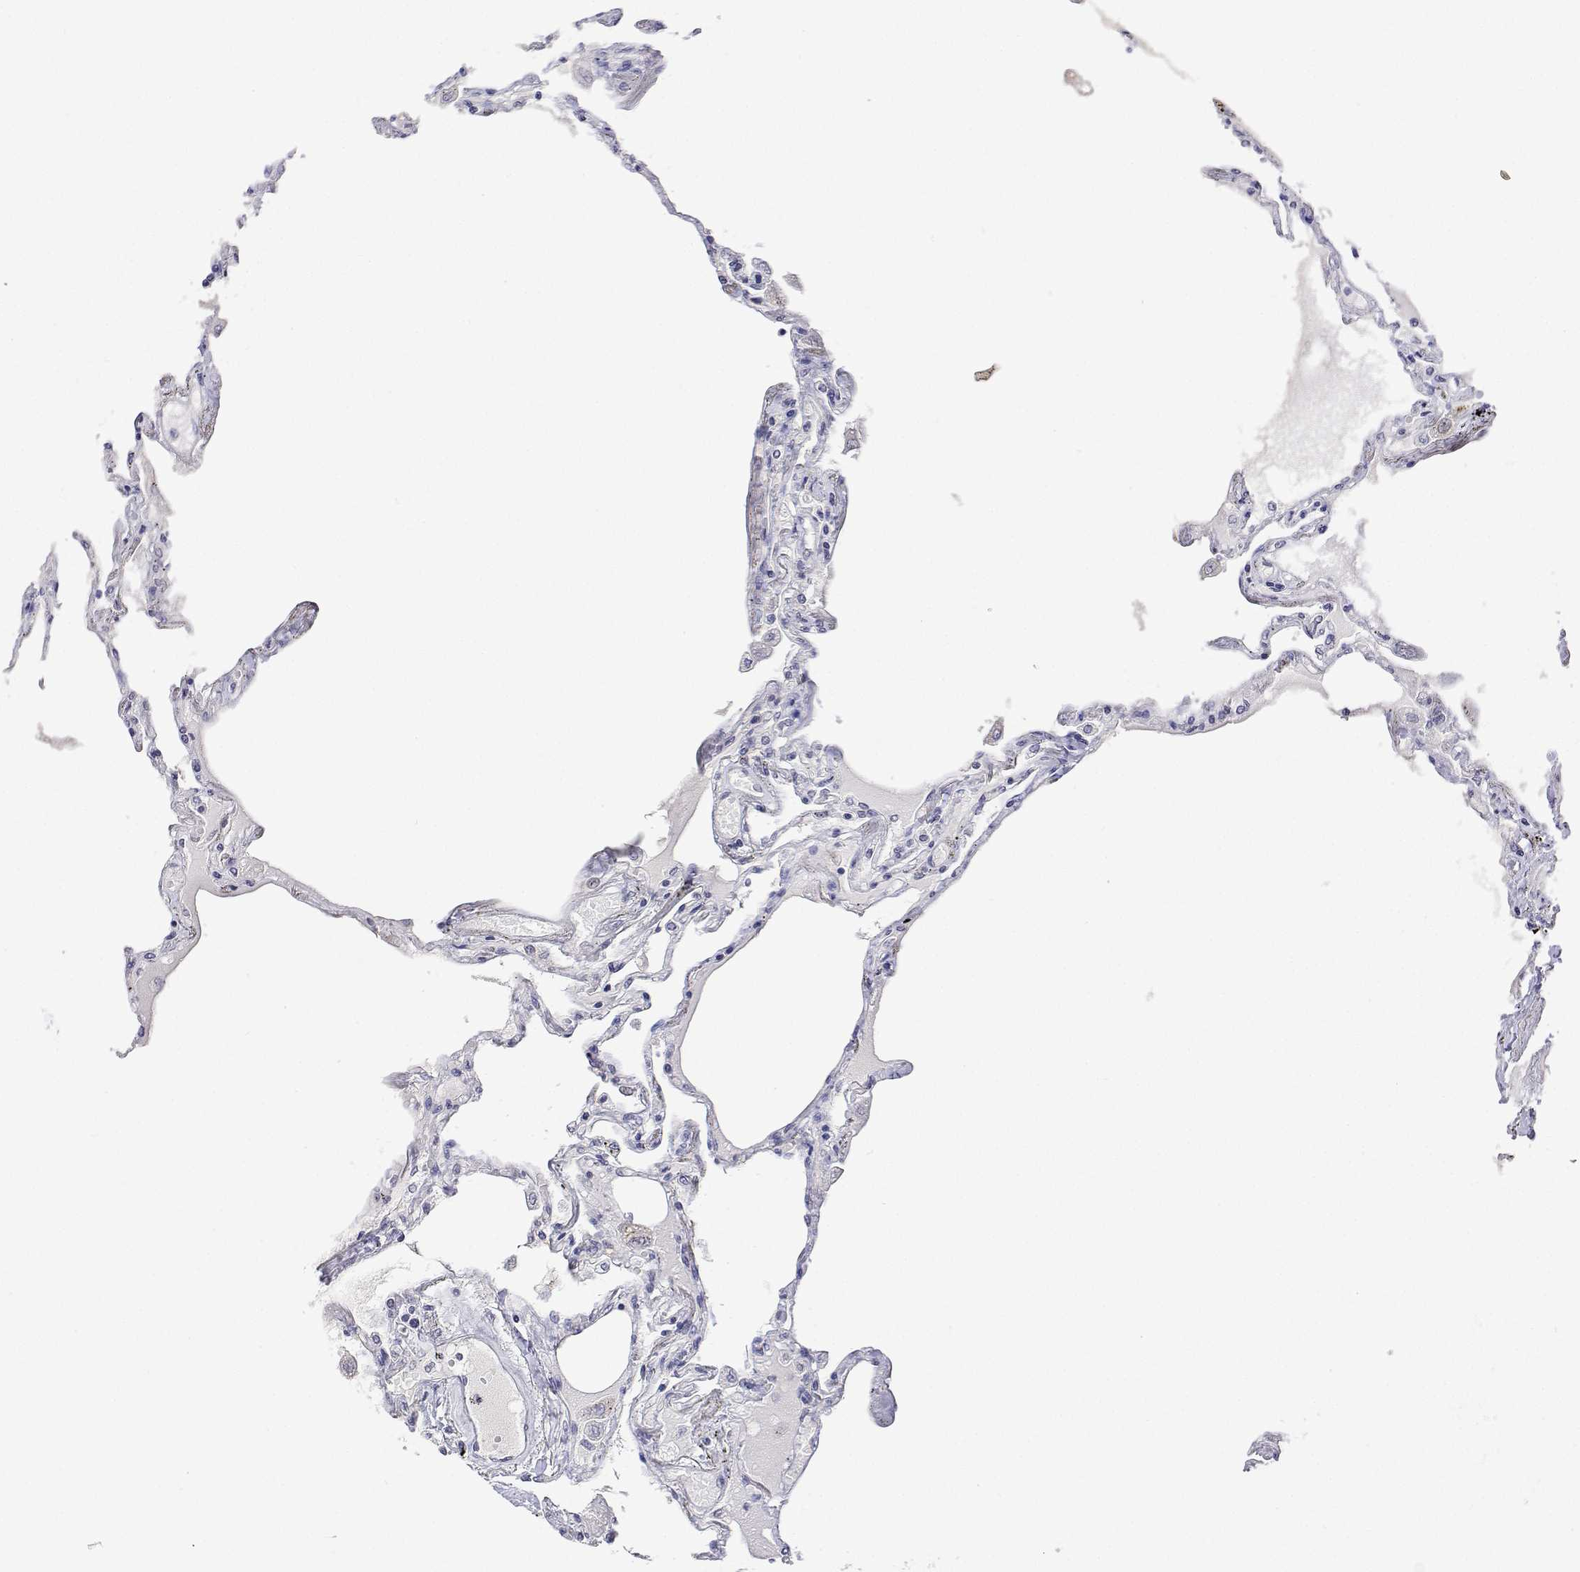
{"staining": {"intensity": "negative", "quantity": "none", "location": "none"}, "tissue": "lung", "cell_type": "Alveolar cells", "image_type": "normal", "snomed": [{"axis": "morphology", "description": "Normal tissue, NOS"}, {"axis": "morphology", "description": "Adenocarcinoma, NOS"}, {"axis": "topography", "description": "Cartilage tissue"}, {"axis": "topography", "description": "Lung"}], "caption": "A histopathology image of lung stained for a protein demonstrates no brown staining in alveolar cells. Nuclei are stained in blue.", "gene": "PLCB1", "patient": {"sex": "female", "age": 67}}